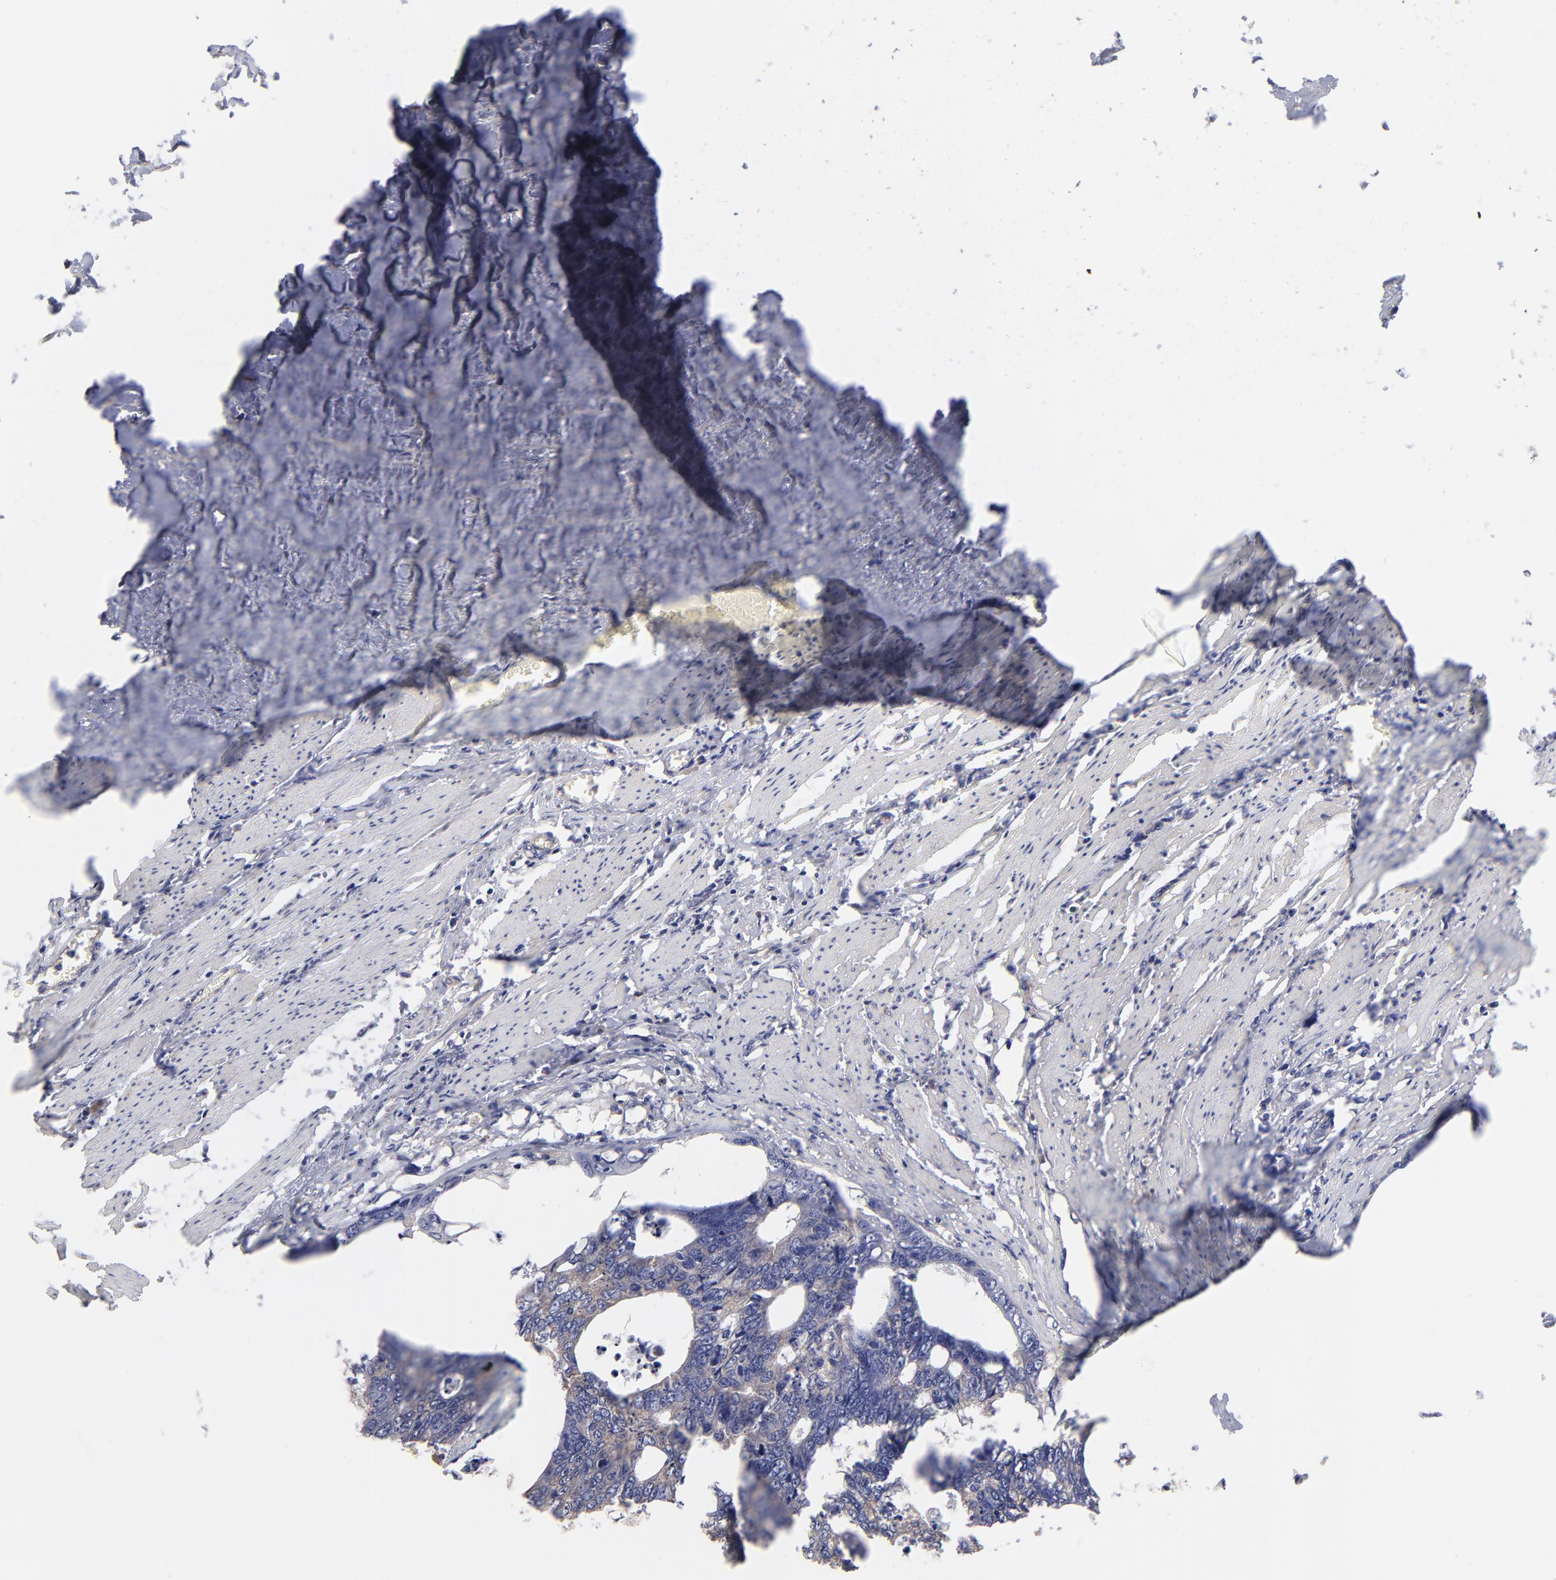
{"staining": {"intensity": "negative", "quantity": "none", "location": "none"}, "tissue": "colorectal cancer", "cell_type": "Tumor cells", "image_type": "cancer", "snomed": [{"axis": "morphology", "description": "Adenocarcinoma, NOS"}, {"axis": "topography", "description": "Colon"}], "caption": "High magnification brightfield microscopy of colorectal adenocarcinoma stained with DAB (3,3'-diaminobenzidine) (brown) and counterstained with hematoxylin (blue): tumor cells show no significant positivity.", "gene": "RPLP0", "patient": {"sex": "female", "age": 55}}